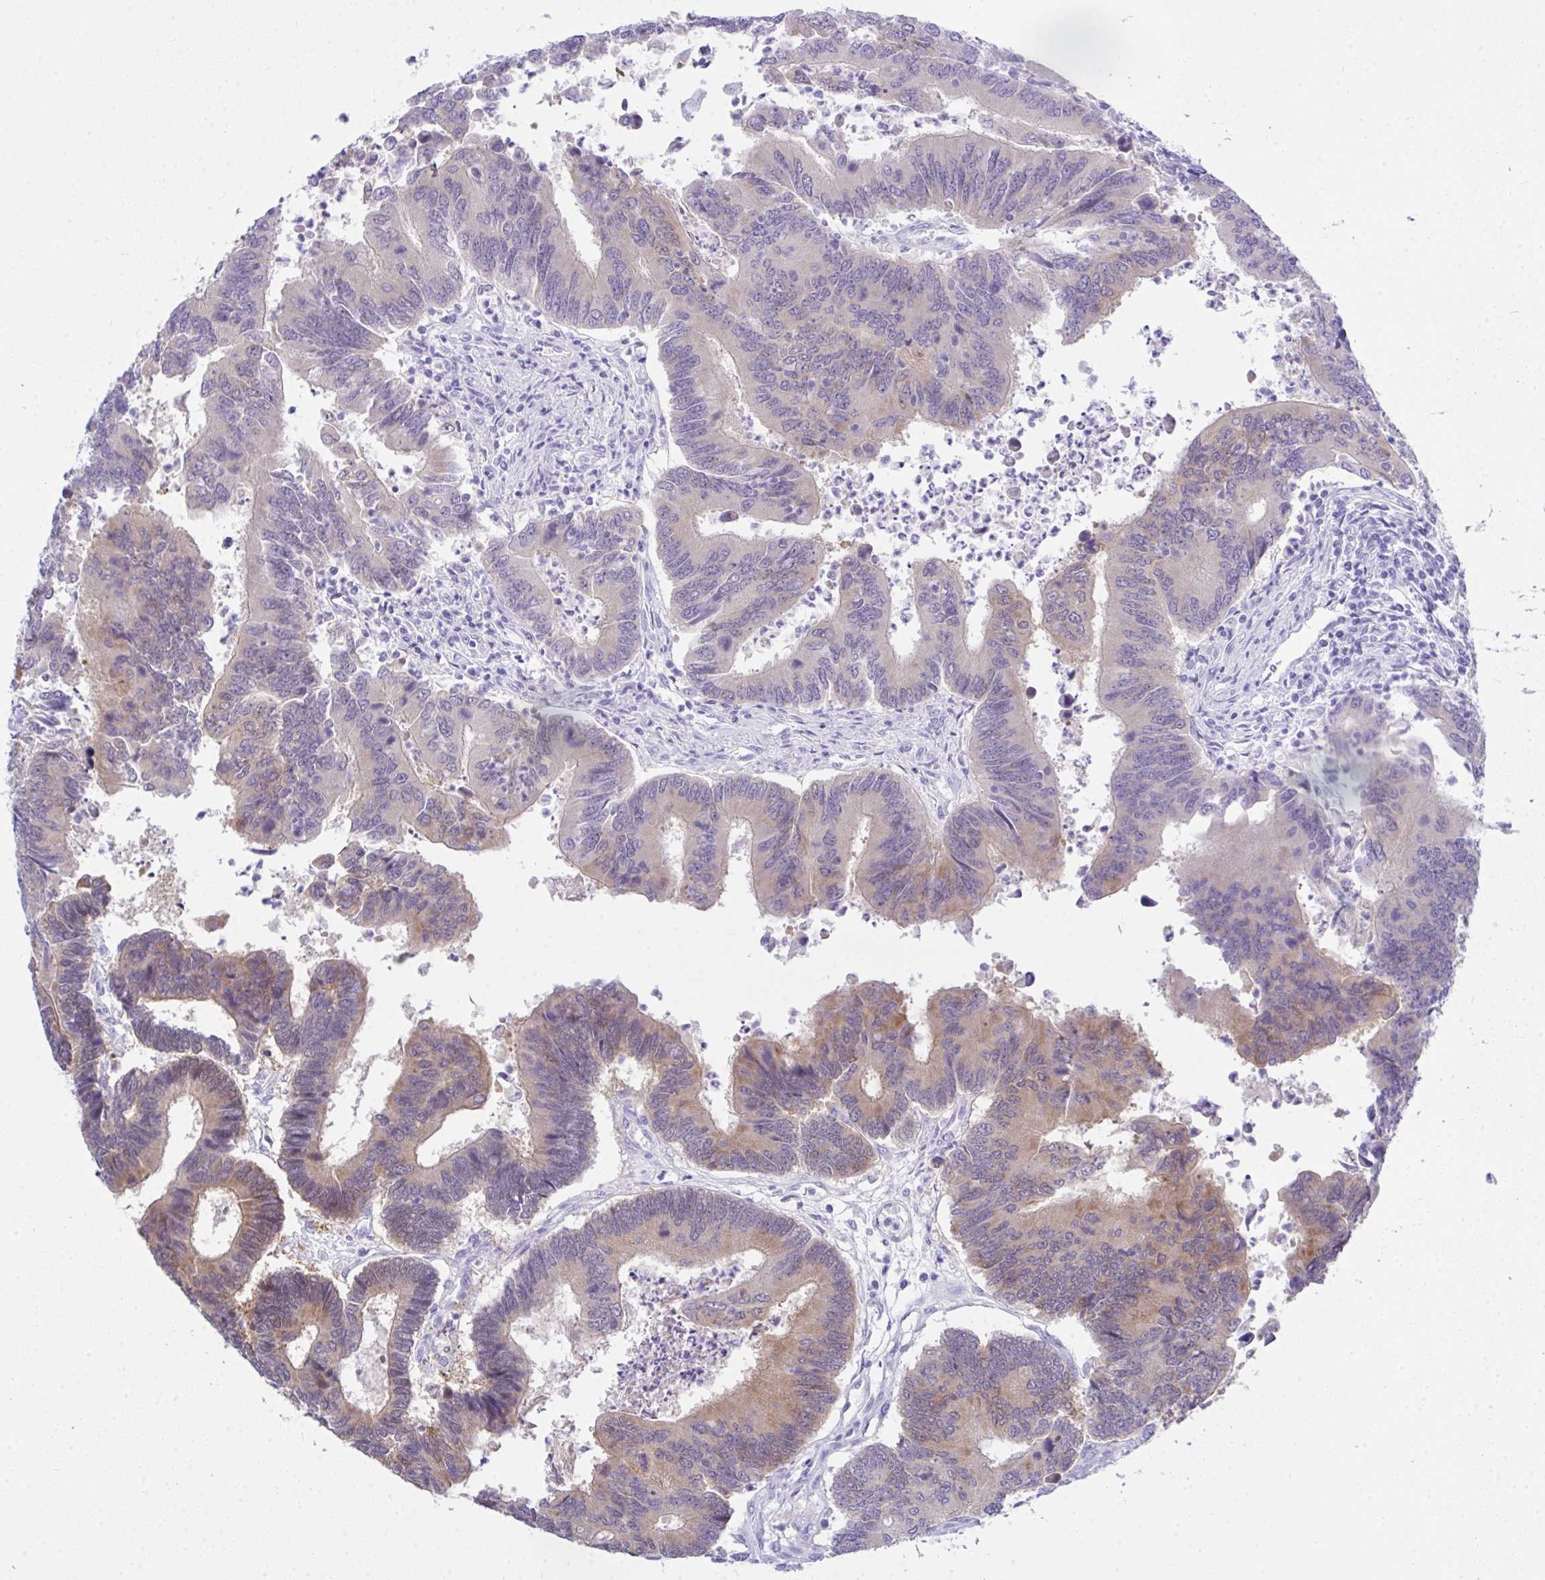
{"staining": {"intensity": "weak", "quantity": "<25%", "location": "cytoplasmic/membranous"}, "tissue": "colorectal cancer", "cell_type": "Tumor cells", "image_type": "cancer", "snomed": [{"axis": "morphology", "description": "Adenocarcinoma, NOS"}, {"axis": "topography", "description": "Colon"}], "caption": "Adenocarcinoma (colorectal) stained for a protein using IHC displays no staining tumor cells.", "gene": "LGALS4", "patient": {"sex": "female", "age": 67}}